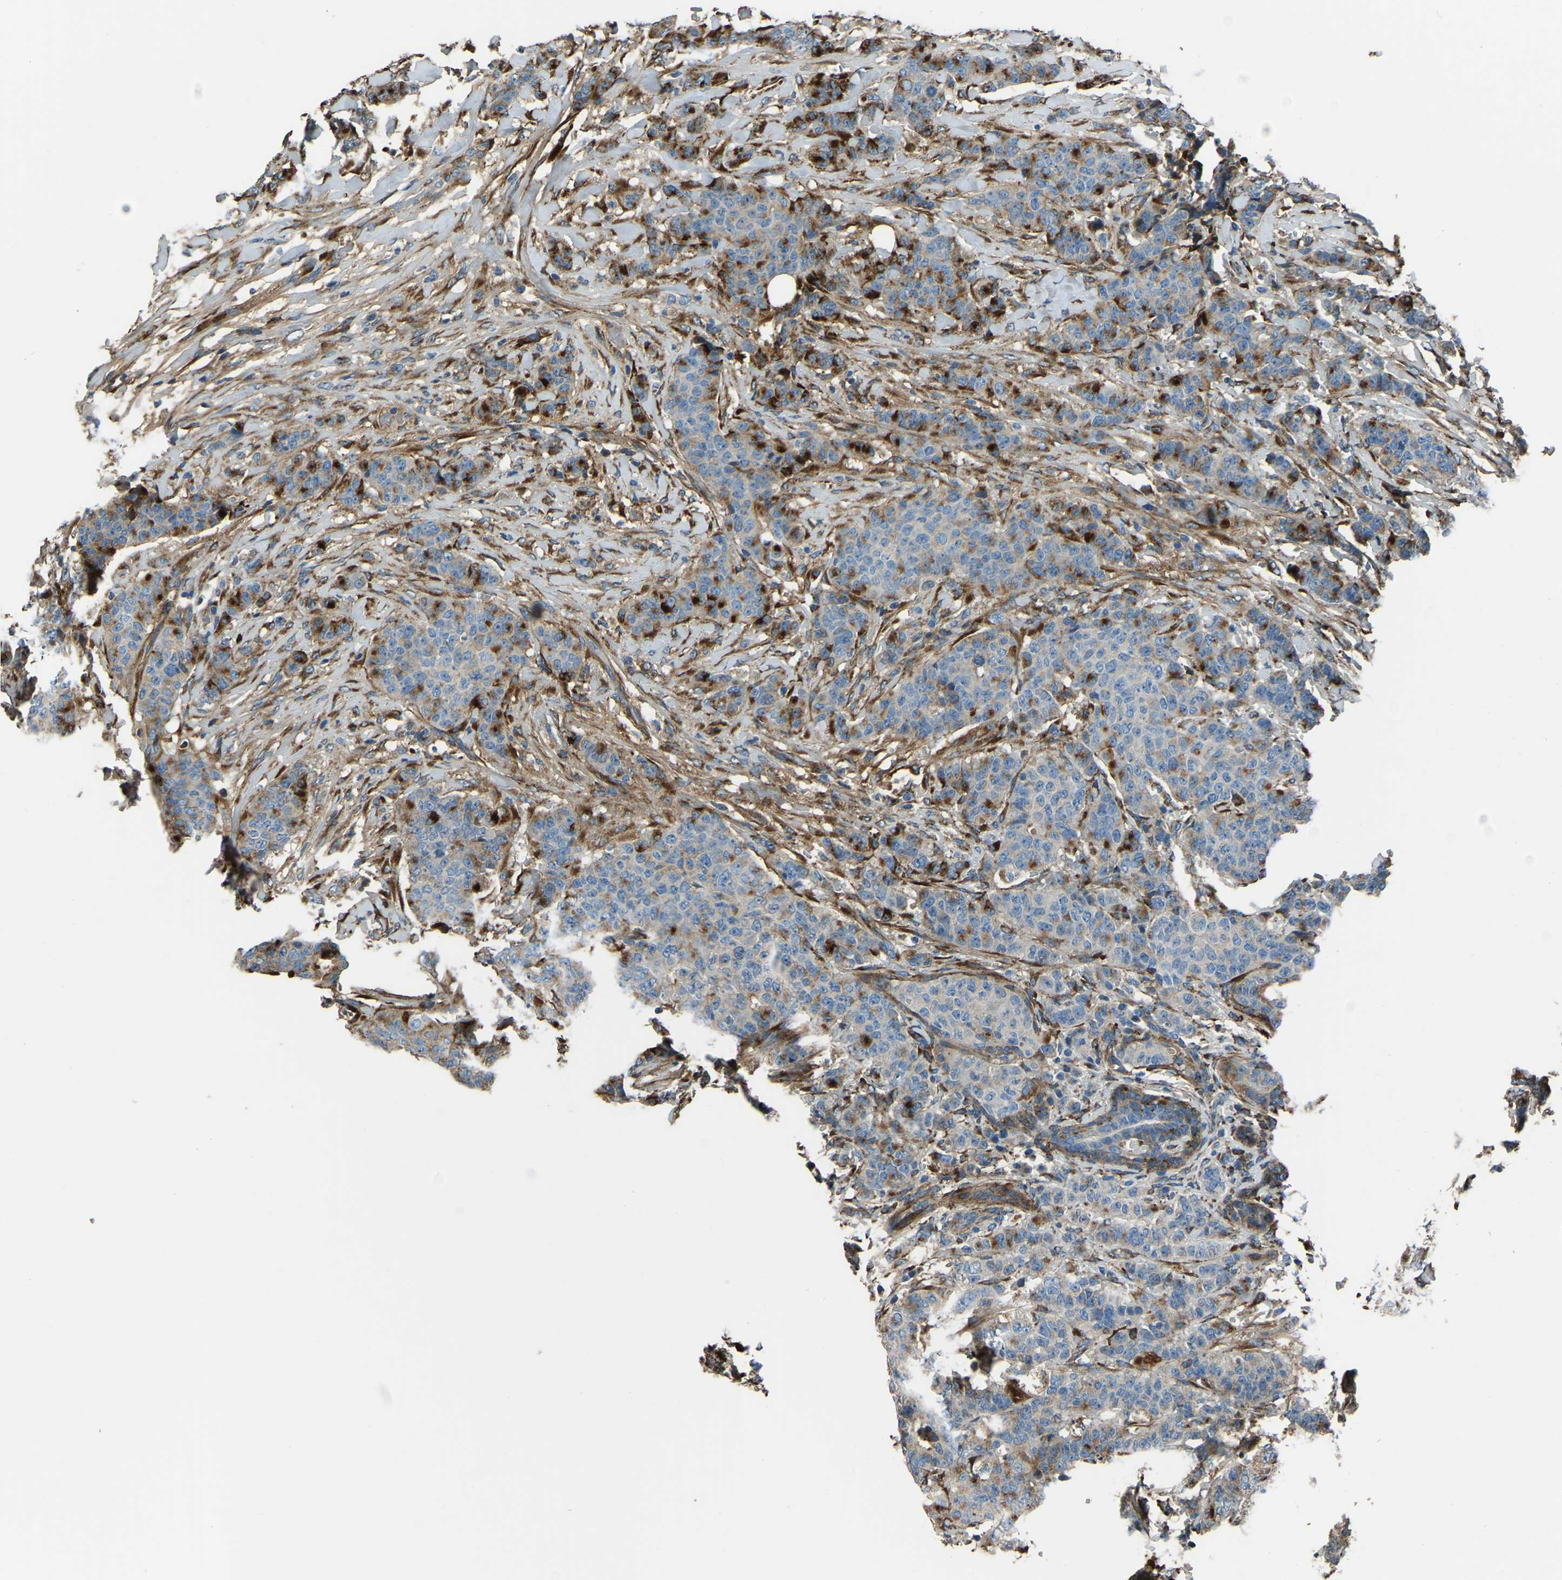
{"staining": {"intensity": "moderate", "quantity": "25%-75%", "location": "cytoplasmic/membranous"}, "tissue": "breast cancer", "cell_type": "Tumor cells", "image_type": "cancer", "snomed": [{"axis": "morphology", "description": "Normal tissue, NOS"}, {"axis": "morphology", "description": "Duct carcinoma"}, {"axis": "topography", "description": "Breast"}], "caption": "A histopathology image of intraductal carcinoma (breast) stained for a protein reveals moderate cytoplasmic/membranous brown staining in tumor cells. (DAB (3,3'-diaminobenzidine) IHC with brightfield microscopy, high magnification).", "gene": "COL3A1", "patient": {"sex": "female", "age": 40}}